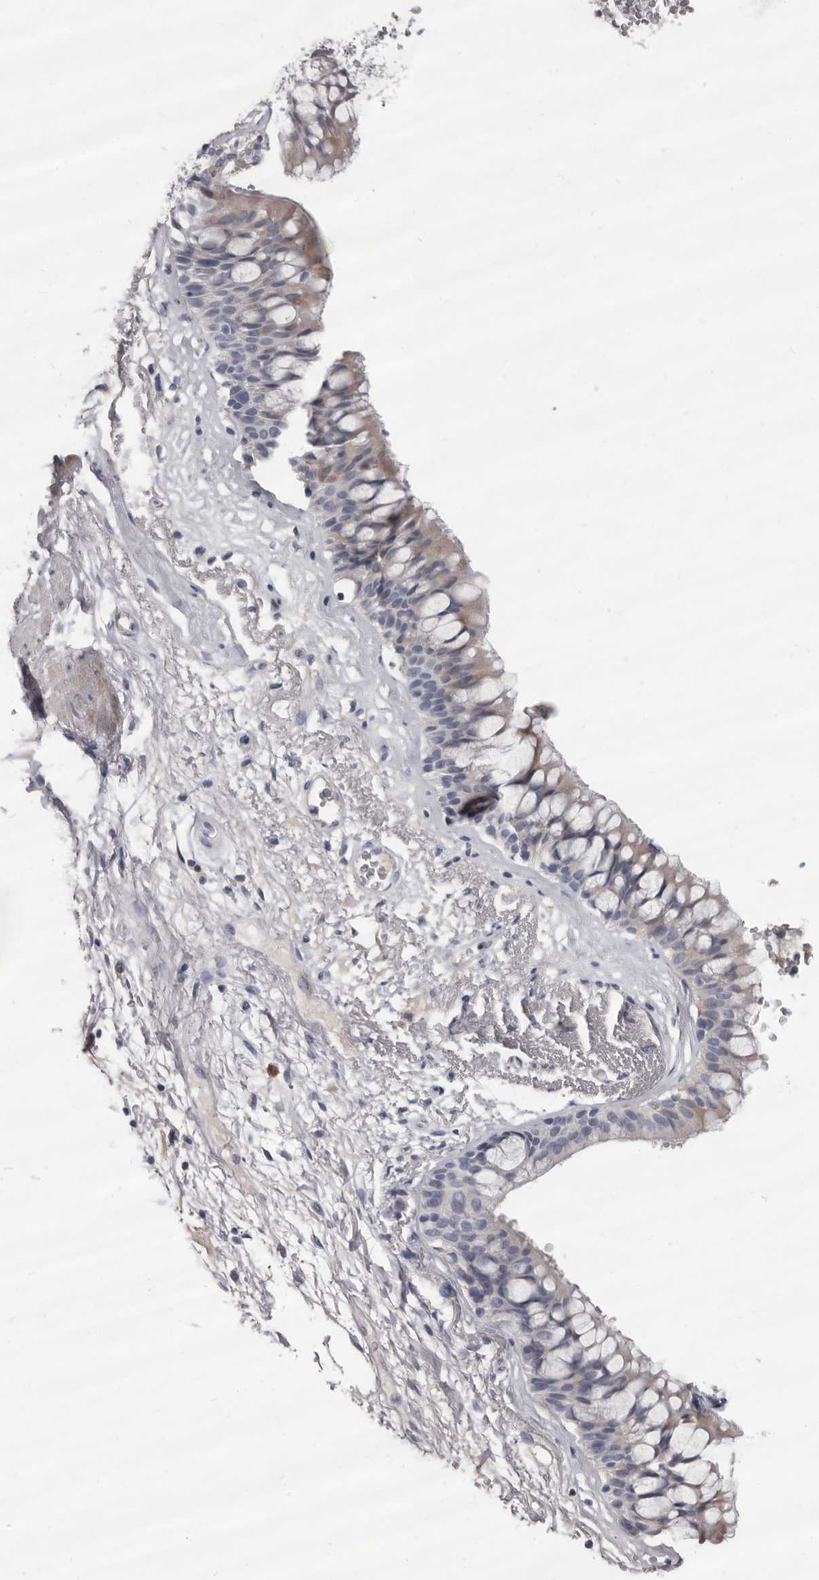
{"staining": {"intensity": "negative", "quantity": "none", "location": "none"}, "tissue": "bronchus", "cell_type": "Respiratory epithelial cells", "image_type": "normal", "snomed": [{"axis": "morphology", "description": "Normal tissue, NOS"}, {"axis": "morphology", "description": "Squamous cell carcinoma, NOS"}, {"axis": "topography", "description": "Lymph node"}, {"axis": "topography", "description": "Bronchus"}, {"axis": "topography", "description": "Lung"}], "caption": "Human bronchus stained for a protein using immunohistochemistry (IHC) exhibits no staining in respiratory epithelial cells.", "gene": "GZMH", "patient": {"sex": "male", "age": 66}}